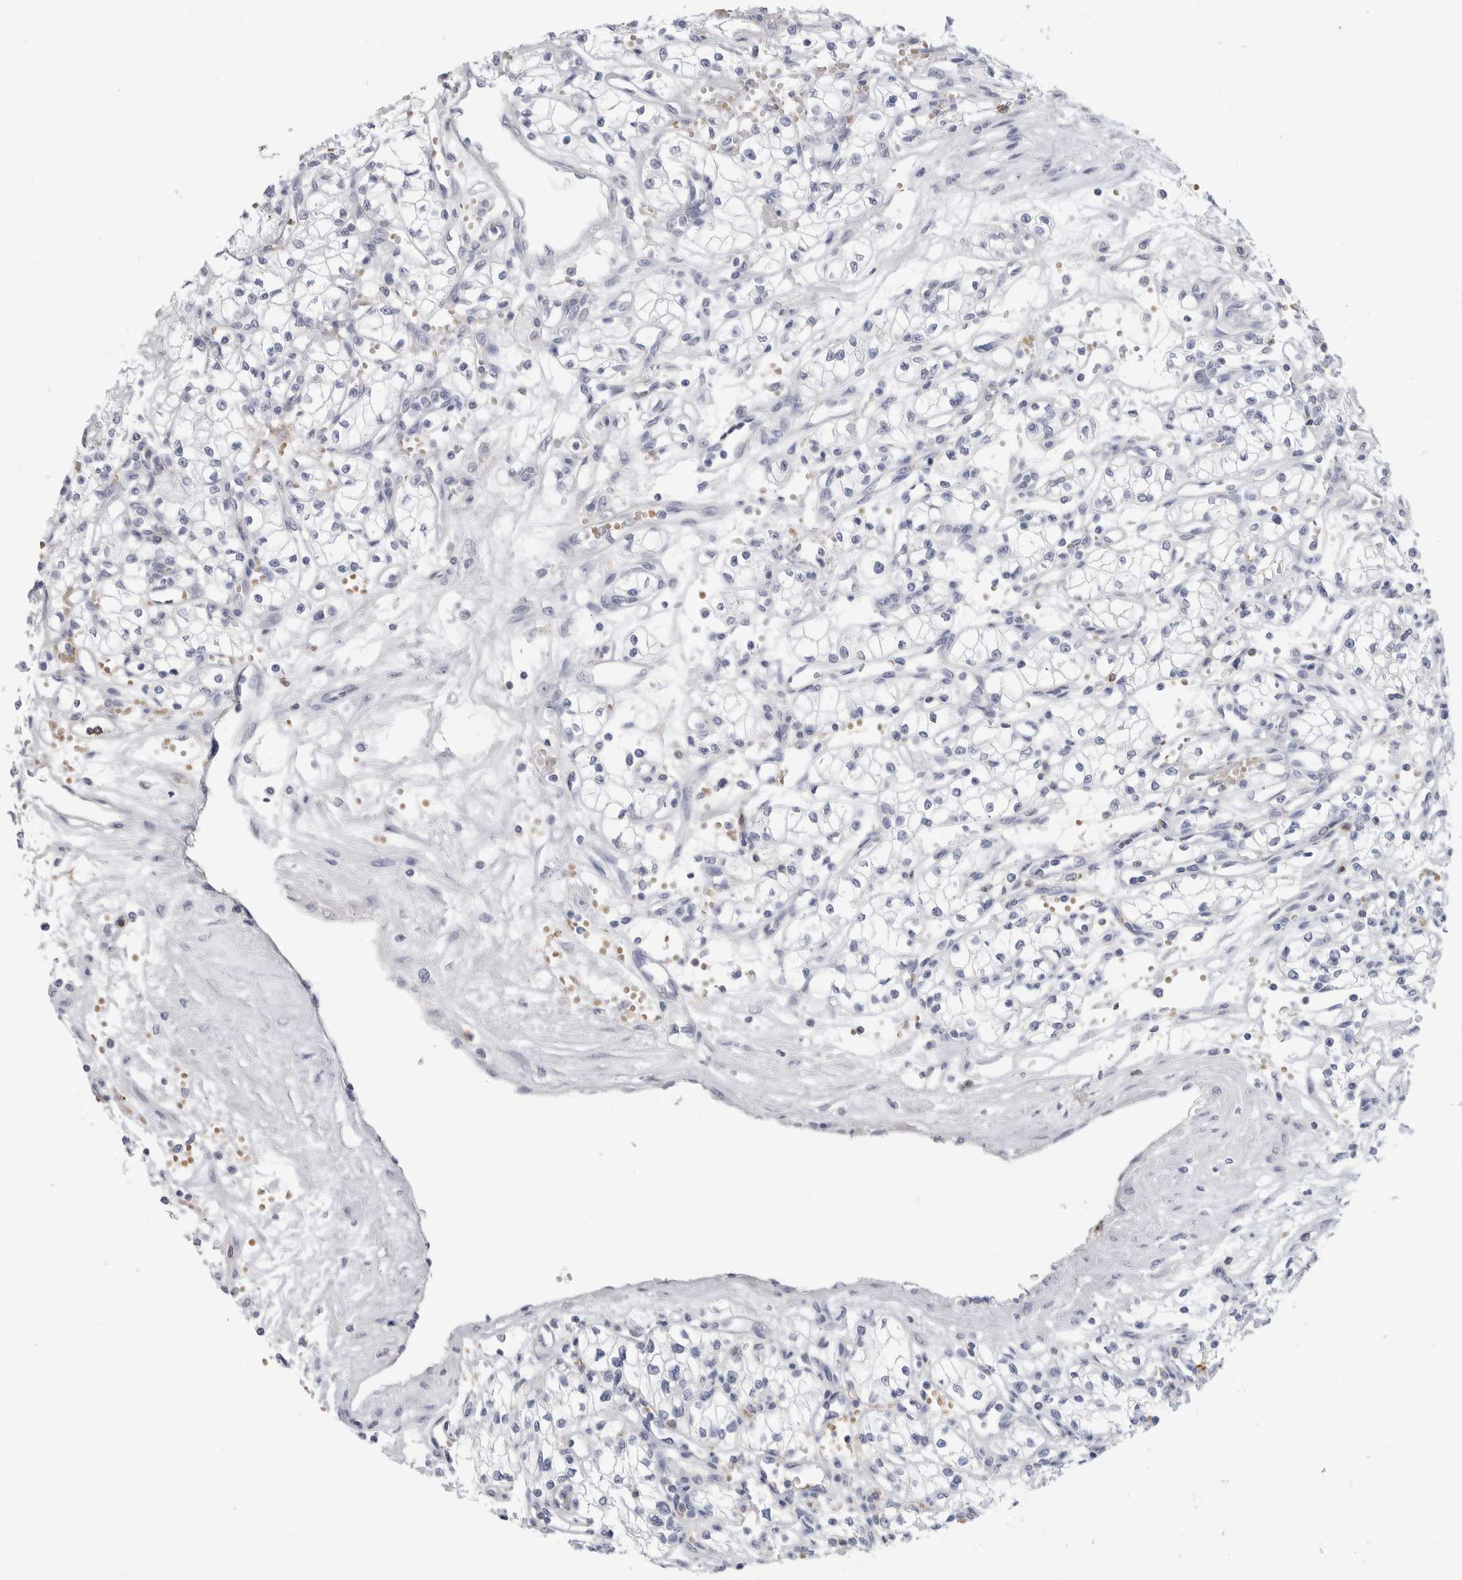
{"staining": {"intensity": "negative", "quantity": "none", "location": "none"}, "tissue": "renal cancer", "cell_type": "Tumor cells", "image_type": "cancer", "snomed": [{"axis": "morphology", "description": "Normal tissue, NOS"}, {"axis": "morphology", "description": "Adenocarcinoma, NOS"}, {"axis": "topography", "description": "Kidney"}], "caption": "Immunohistochemistry (IHC) photomicrograph of human renal cancer stained for a protein (brown), which displays no positivity in tumor cells.", "gene": "CD38", "patient": {"sex": "male", "age": 59}}